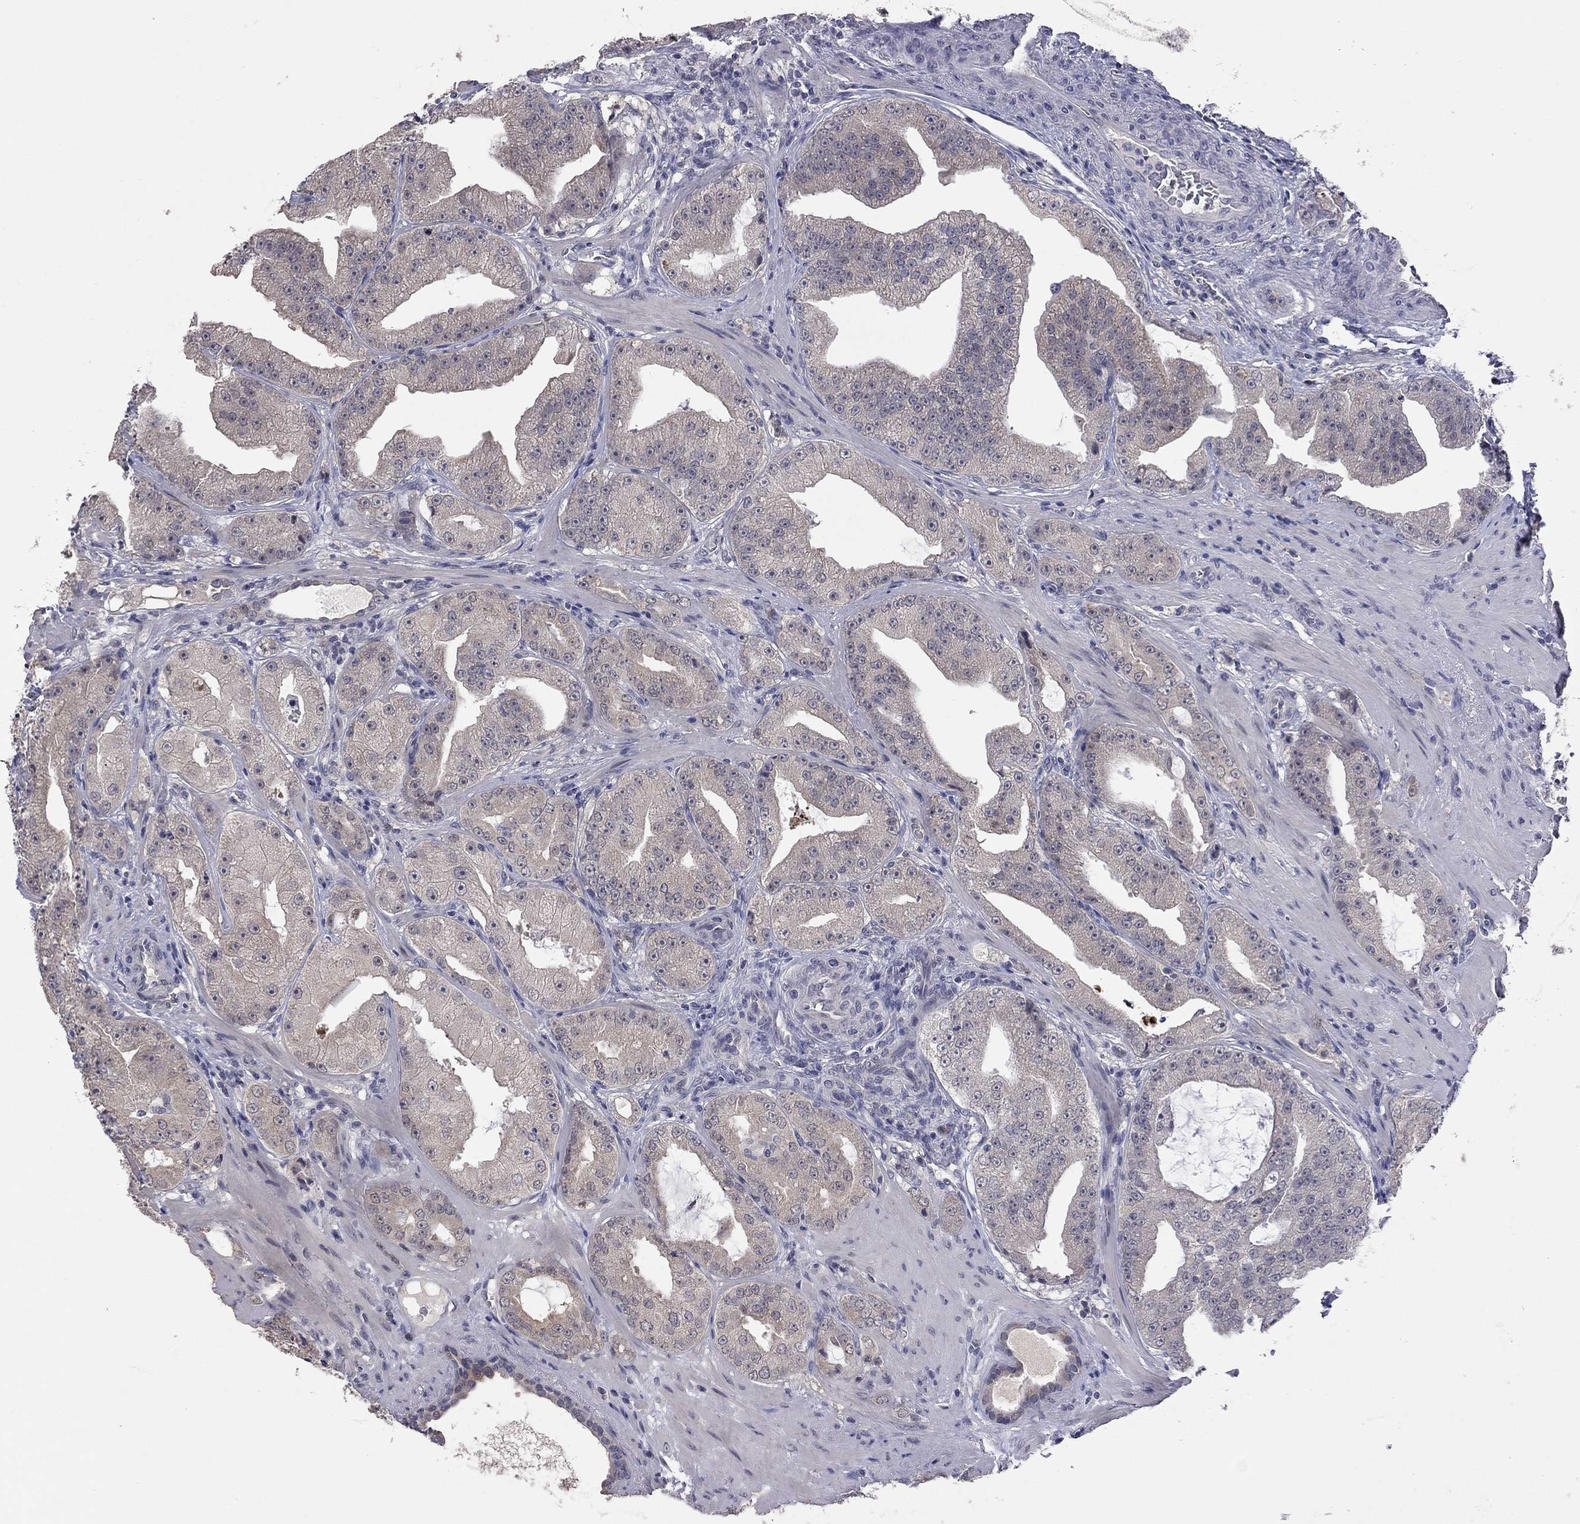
{"staining": {"intensity": "negative", "quantity": "none", "location": "none"}, "tissue": "prostate cancer", "cell_type": "Tumor cells", "image_type": "cancer", "snomed": [{"axis": "morphology", "description": "Adenocarcinoma, Low grade"}, {"axis": "topography", "description": "Prostate"}], "caption": "Image shows no significant protein positivity in tumor cells of prostate cancer. (Immunohistochemistry (ihc), brightfield microscopy, high magnification).", "gene": "FABP12", "patient": {"sex": "male", "age": 62}}